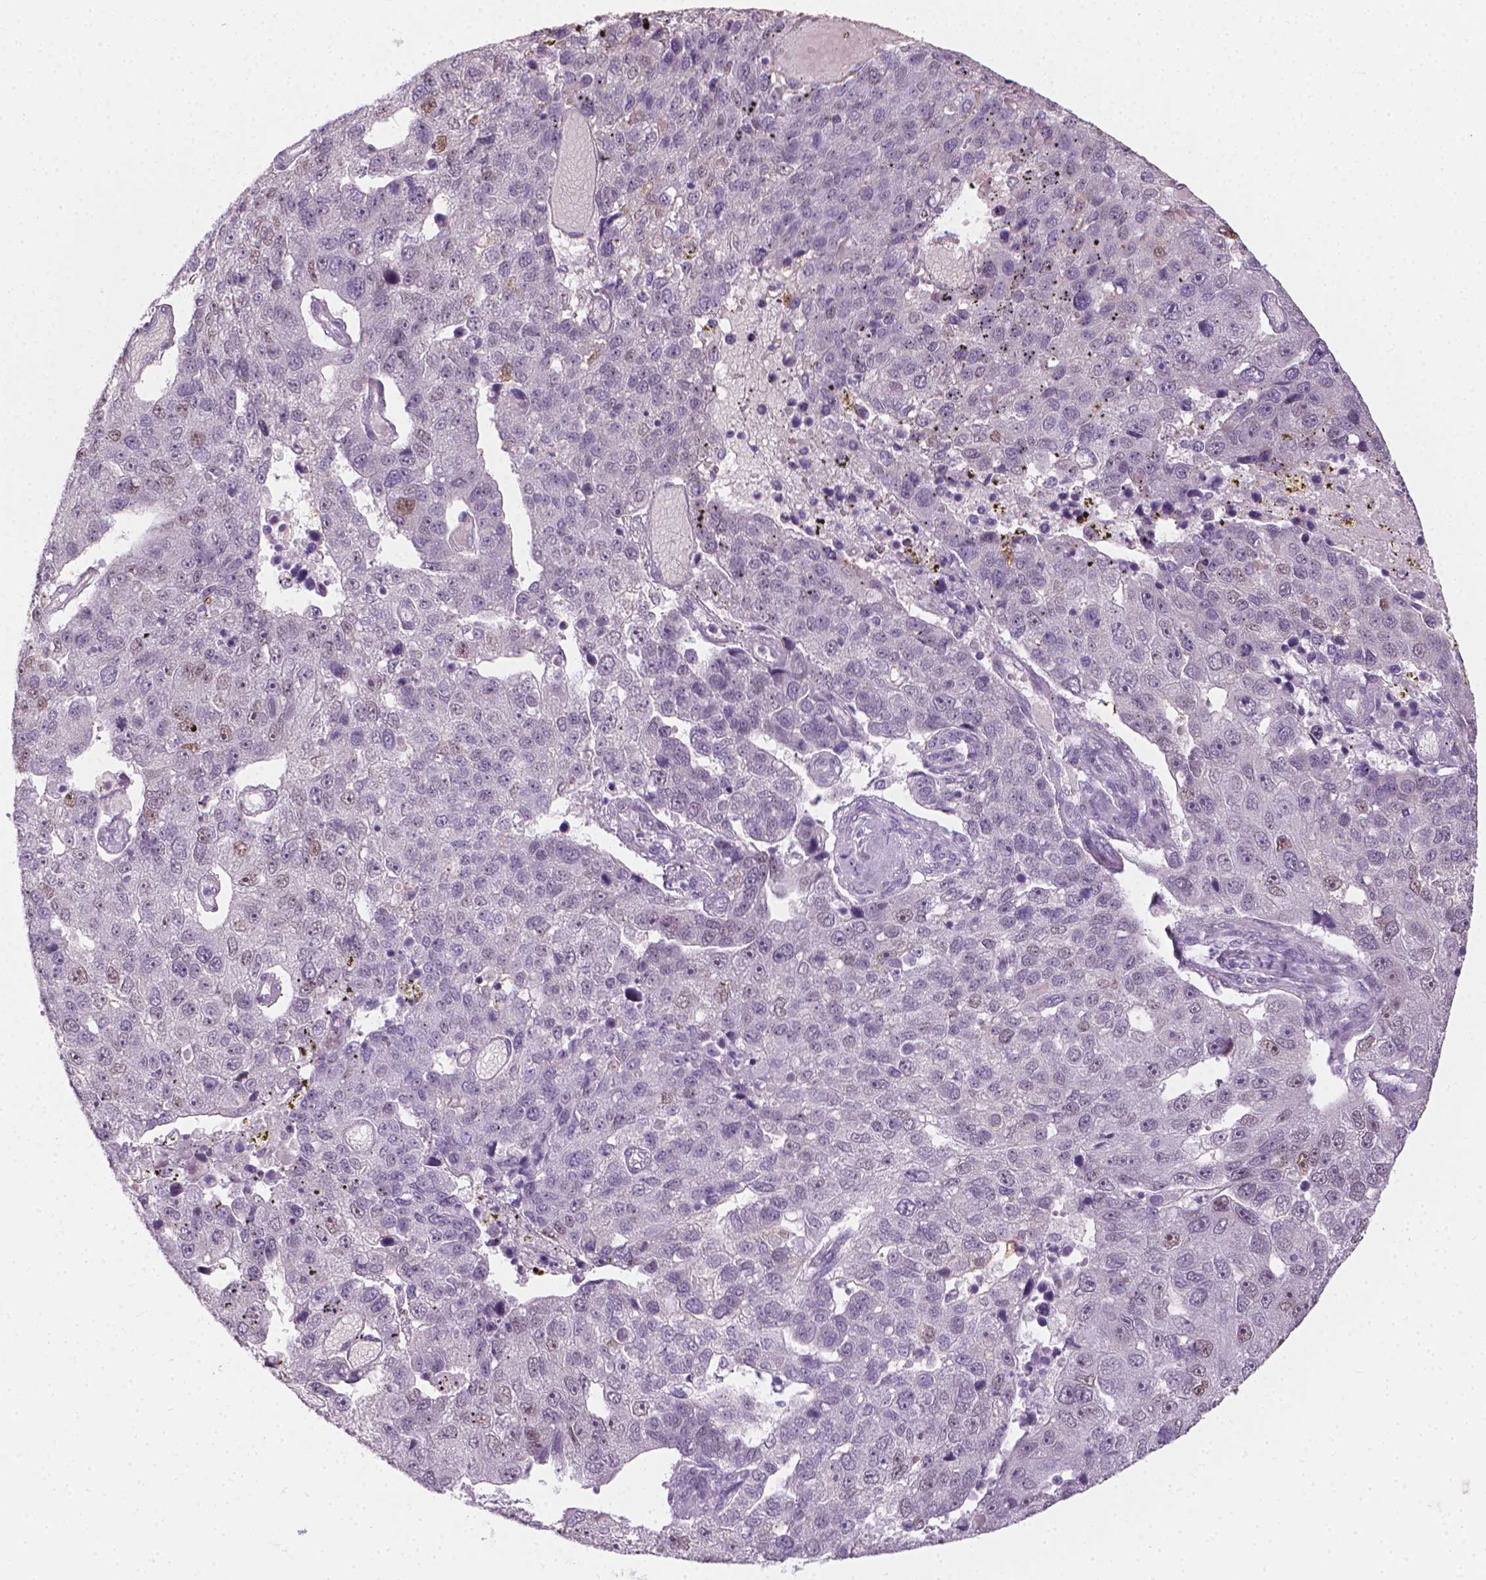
{"staining": {"intensity": "negative", "quantity": "none", "location": "none"}, "tissue": "pancreatic cancer", "cell_type": "Tumor cells", "image_type": "cancer", "snomed": [{"axis": "morphology", "description": "Adenocarcinoma, NOS"}, {"axis": "topography", "description": "Pancreas"}], "caption": "An immunohistochemistry image of pancreatic cancer (adenocarcinoma) is shown. There is no staining in tumor cells of pancreatic cancer (adenocarcinoma).", "gene": "CDKN1C", "patient": {"sex": "female", "age": 61}}